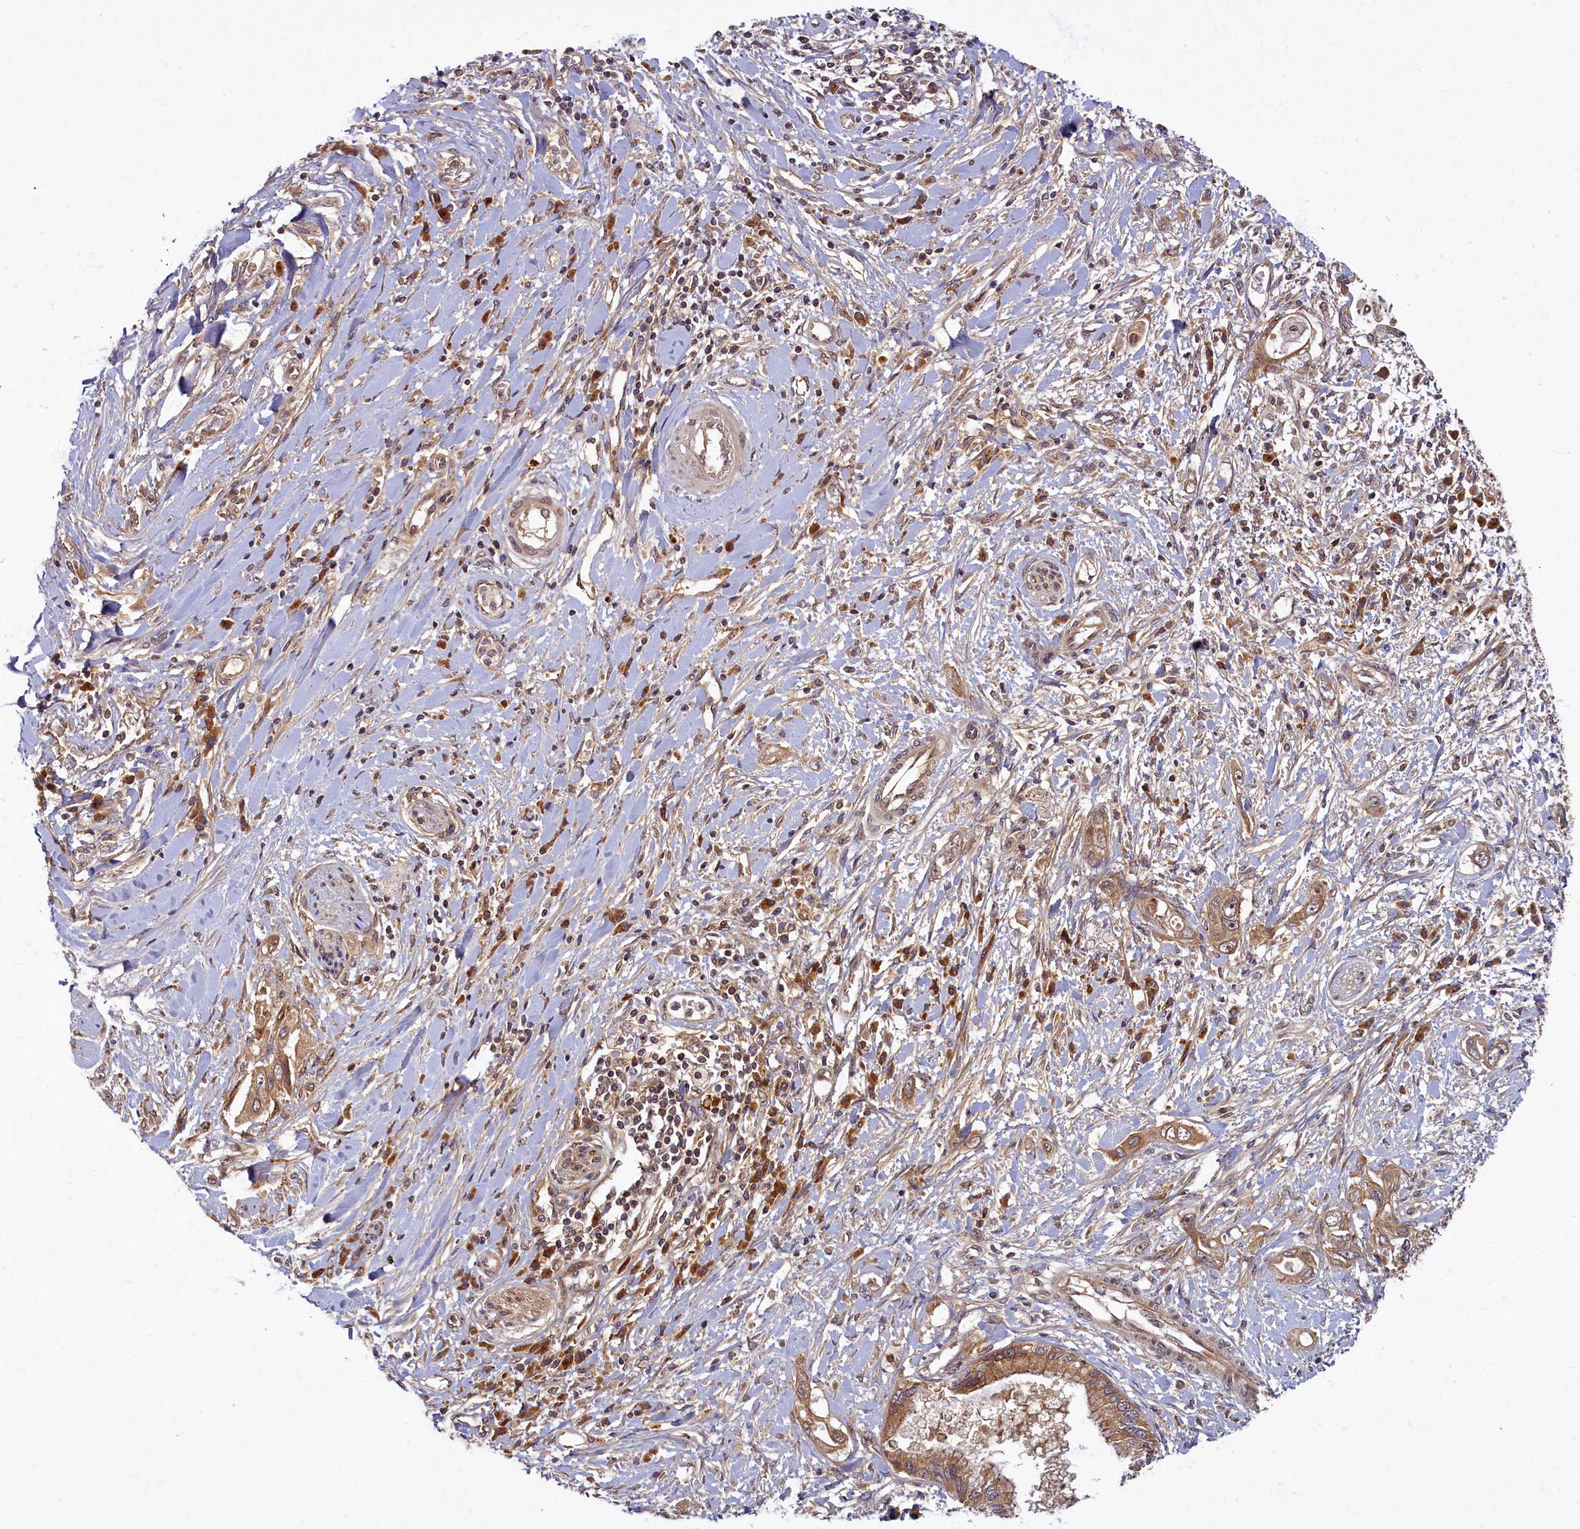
{"staining": {"intensity": "strong", "quantity": "25%-75%", "location": "cytoplasmic/membranous"}, "tissue": "pancreatic cancer", "cell_type": "Tumor cells", "image_type": "cancer", "snomed": [{"axis": "morphology", "description": "Inflammation, NOS"}, {"axis": "morphology", "description": "Adenocarcinoma, NOS"}, {"axis": "topography", "description": "Pancreas"}], "caption": "An image of human pancreatic adenocarcinoma stained for a protein exhibits strong cytoplasmic/membranous brown staining in tumor cells. (DAB (3,3'-diaminobenzidine) IHC with brightfield microscopy, high magnification).", "gene": "BICD1", "patient": {"sex": "female", "age": 56}}